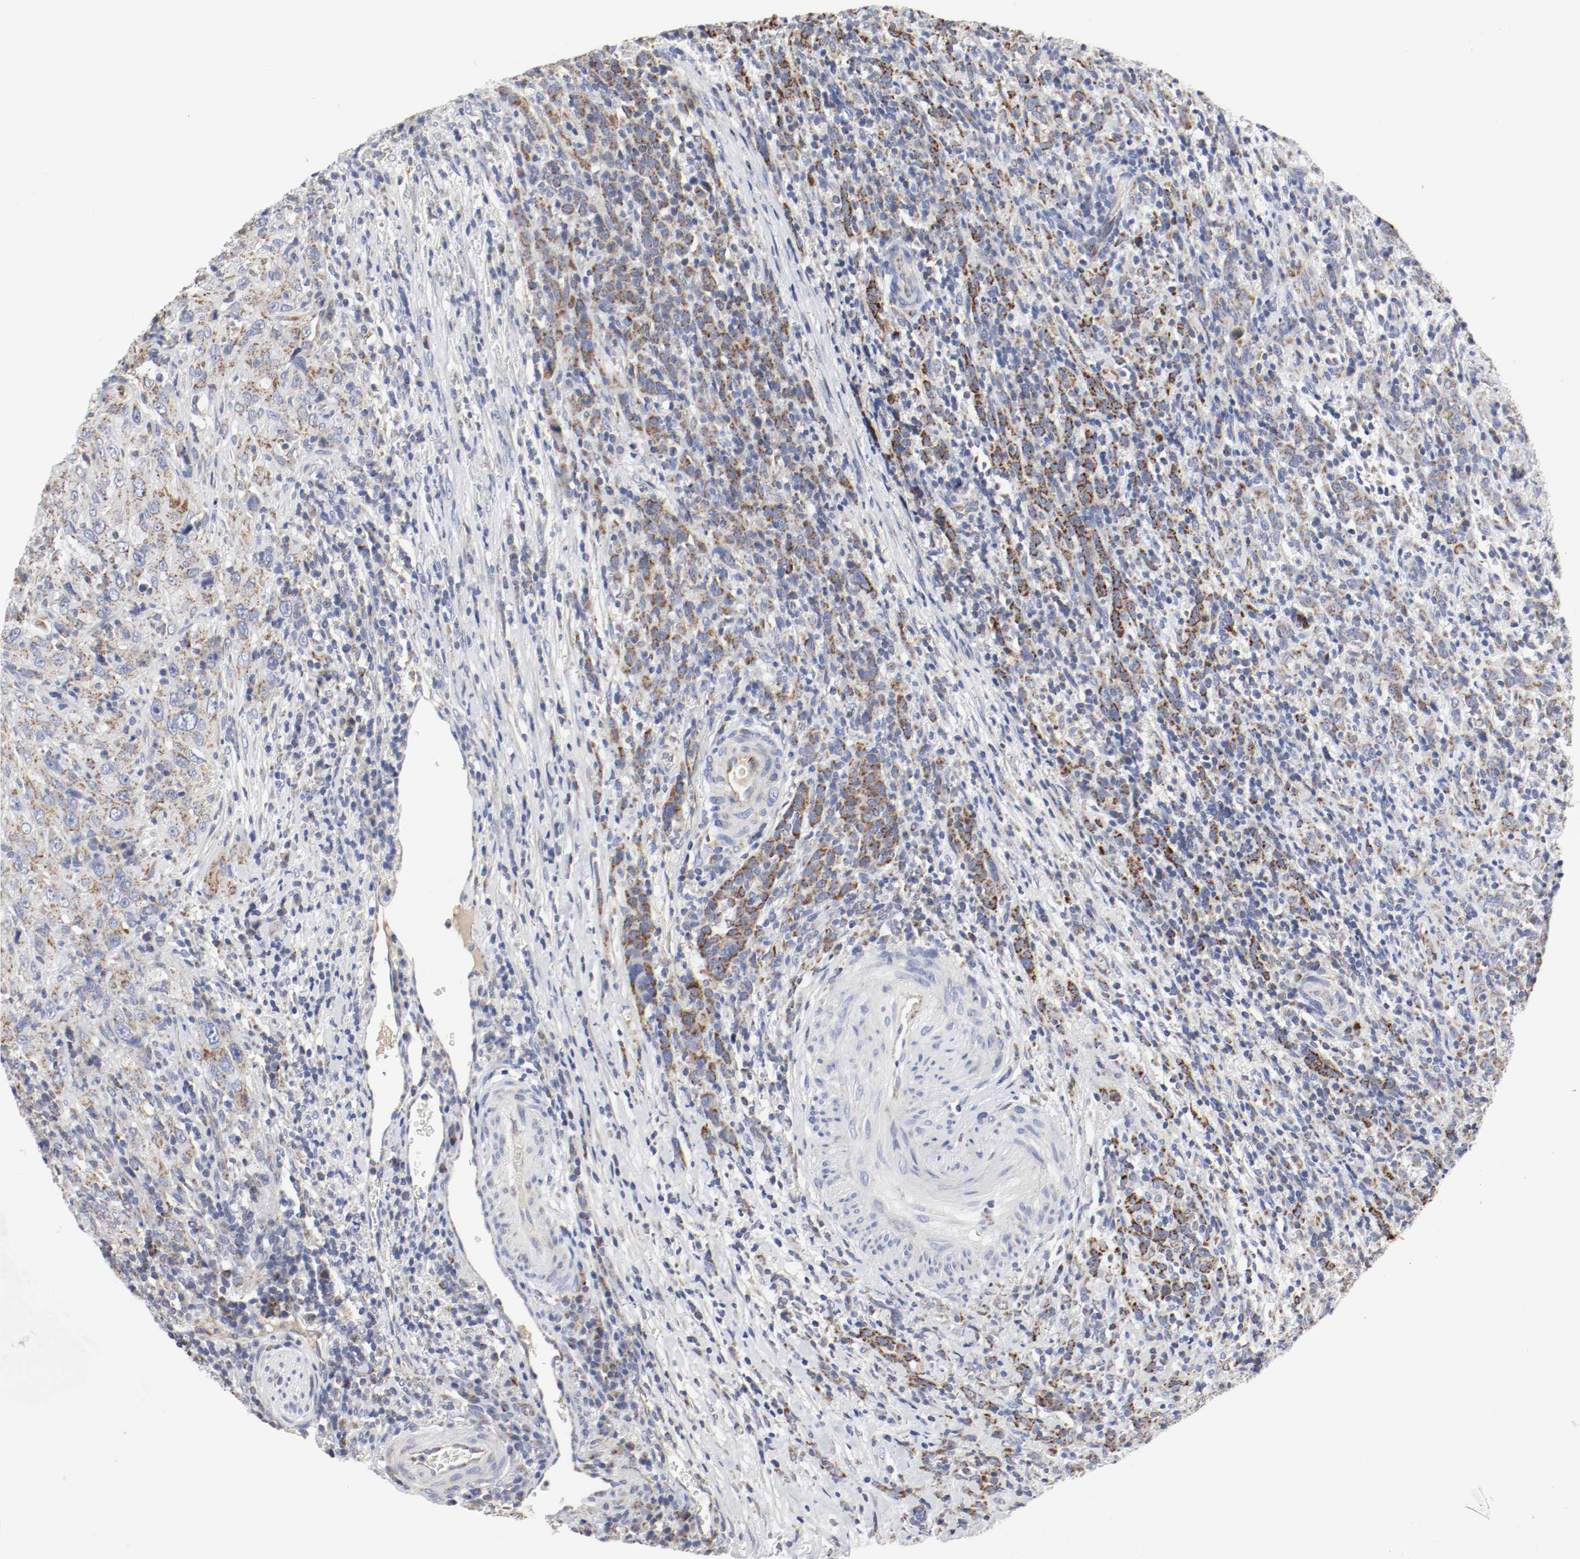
{"staining": {"intensity": "moderate", "quantity": ">75%", "location": "cytoplasmic/membranous"}, "tissue": "urothelial cancer", "cell_type": "Tumor cells", "image_type": "cancer", "snomed": [{"axis": "morphology", "description": "Urothelial carcinoma, High grade"}, {"axis": "topography", "description": "Urinary bladder"}], "caption": "Urothelial cancer tissue reveals moderate cytoplasmic/membranous expression in about >75% of tumor cells", "gene": "AFG3L2", "patient": {"sex": "male", "age": 61}}